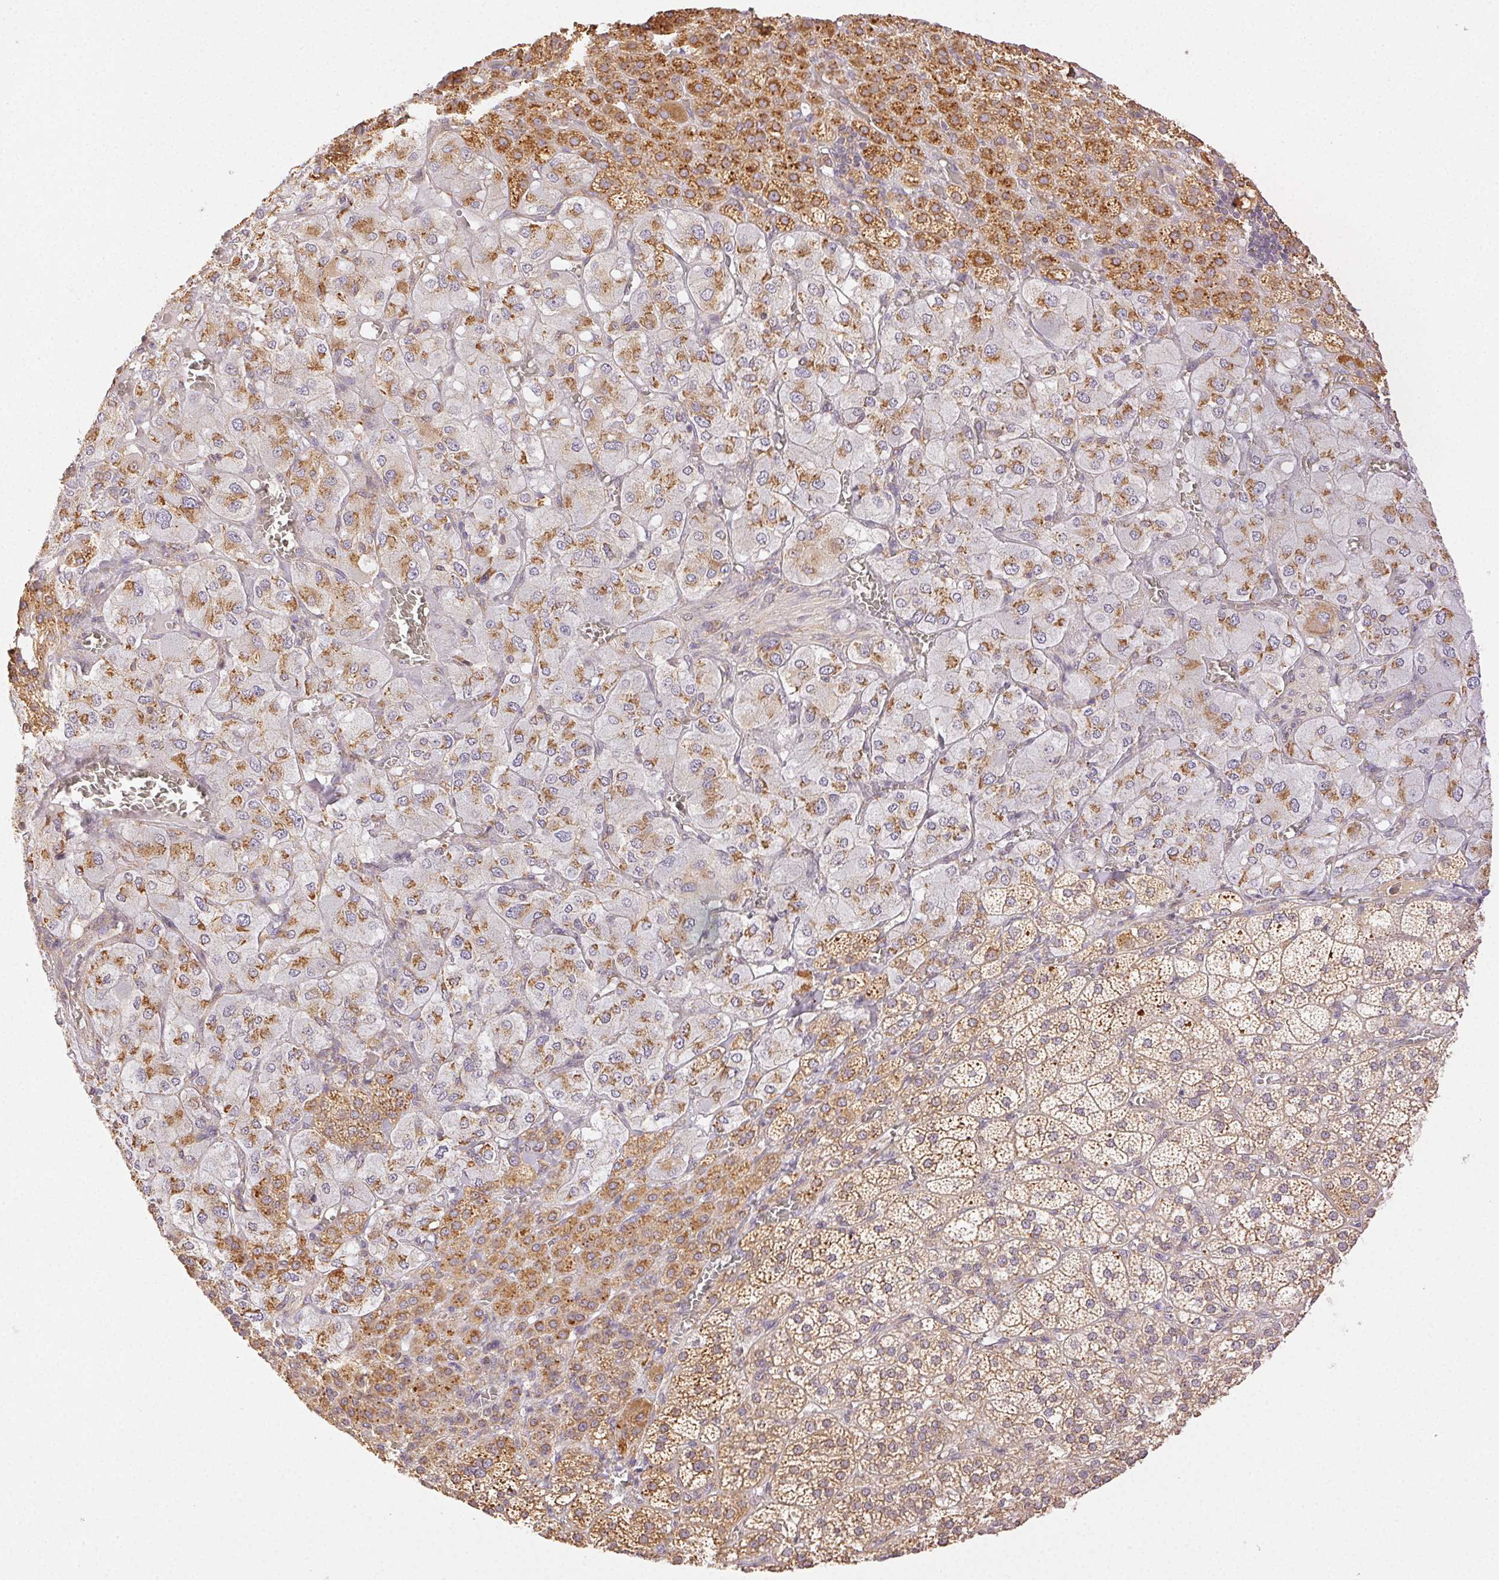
{"staining": {"intensity": "strong", "quantity": "25%-75%", "location": "cytoplasmic/membranous"}, "tissue": "adrenal gland", "cell_type": "Glandular cells", "image_type": "normal", "snomed": [{"axis": "morphology", "description": "Normal tissue, NOS"}, {"axis": "topography", "description": "Adrenal gland"}], "caption": "About 25%-75% of glandular cells in unremarkable human adrenal gland exhibit strong cytoplasmic/membranous protein staining as visualized by brown immunohistochemical staining.", "gene": "ENTREP1", "patient": {"sex": "female", "age": 60}}